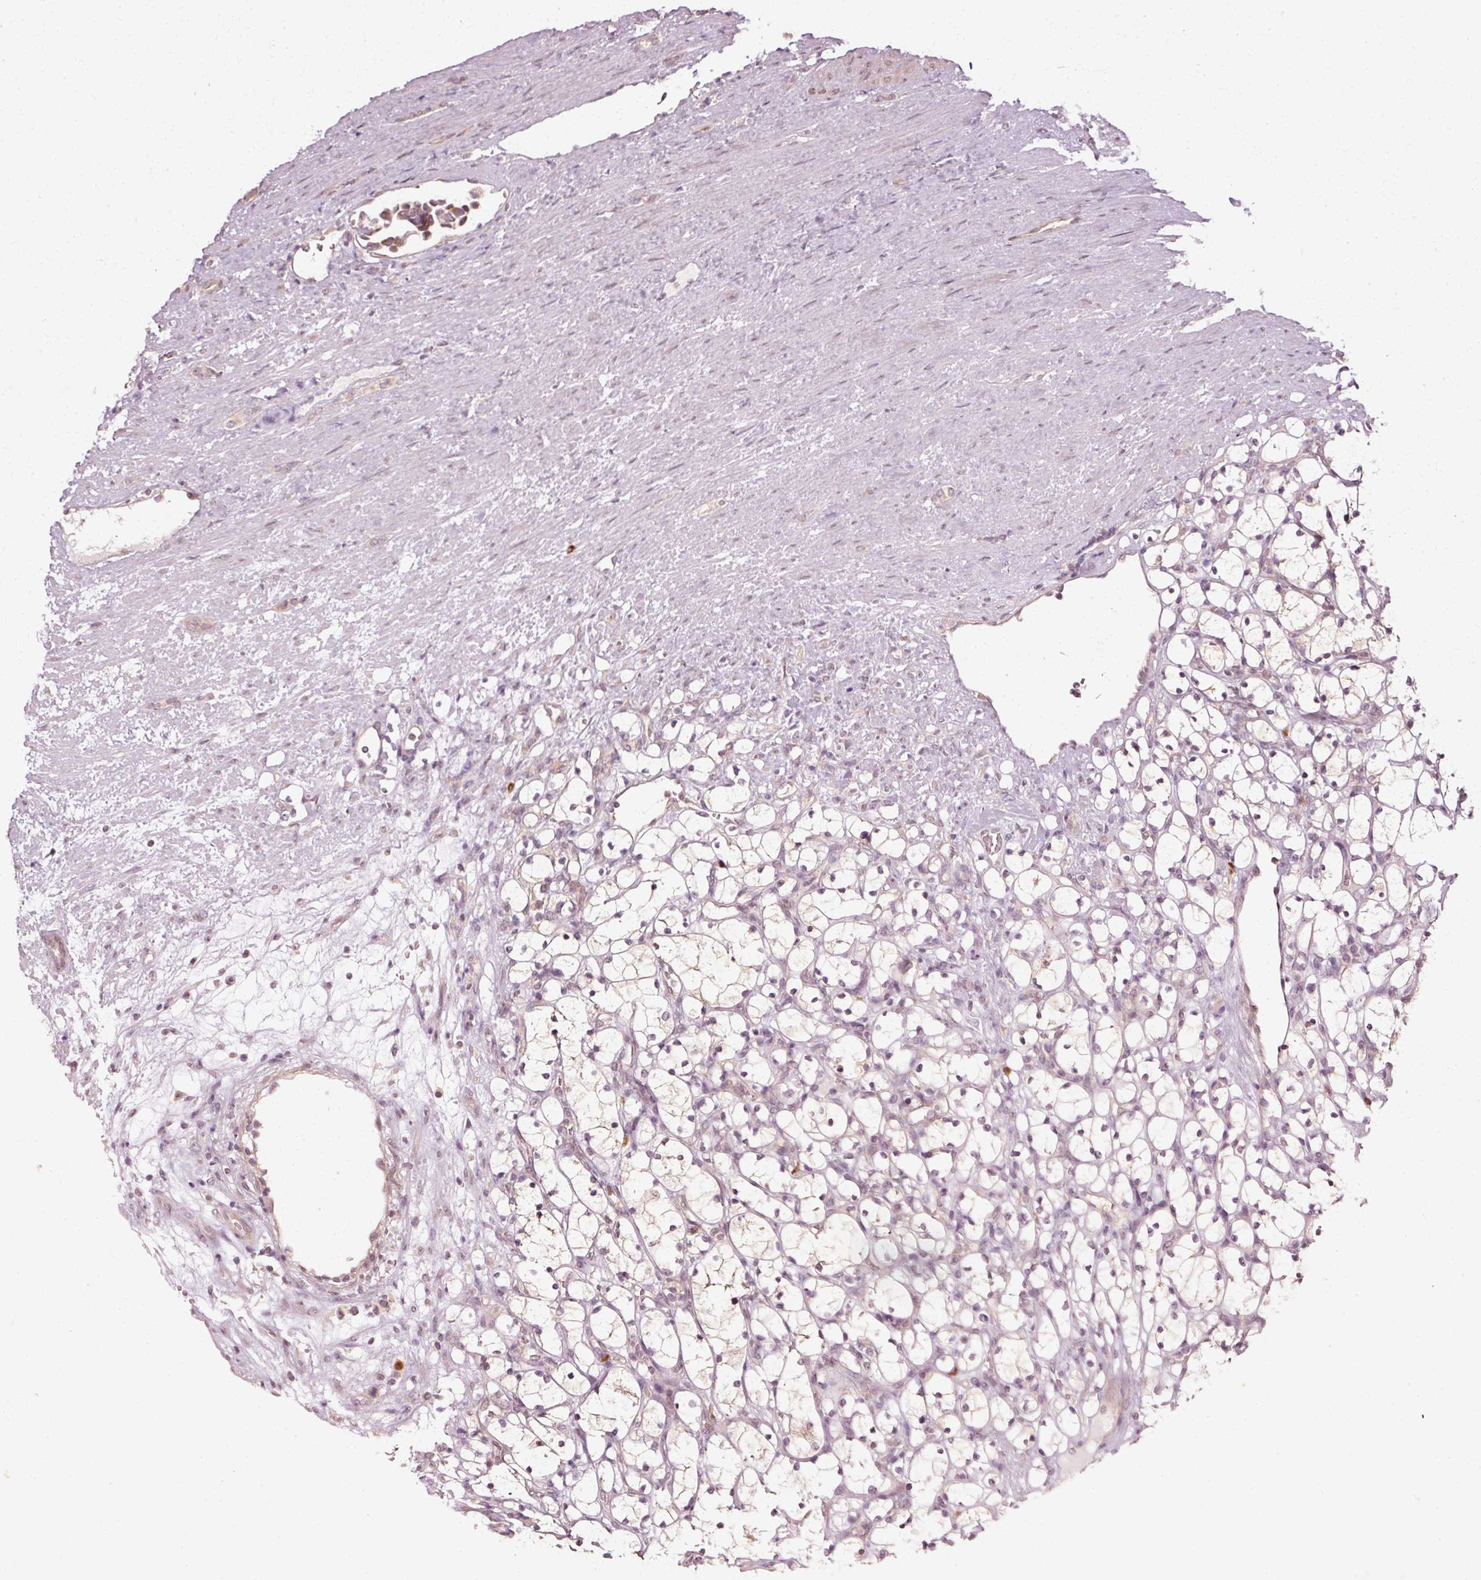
{"staining": {"intensity": "negative", "quantity": "none", "location": "none"}, "tissue": "renal cancer", "cell_type": "Tumor cells", "image_type": "cancer", "snomed": [{"axis": "morphology", "description": "Adenocarcinoma, NOS"}, {"axis": "topography", "description": "Kidney"}], "caption": "Immunohistochemistry histopathology image of human renal cancer stained for a protein (brown), which exhibits no positivity in tumor cells. The staining was performed using DAB to visualize the protein expression in brown, while the nuclei were stained in blue with hematoxylin (Magnification: 20x).", "gene": "RGPD5", "patient": {"sex": "female", "age": 69}}